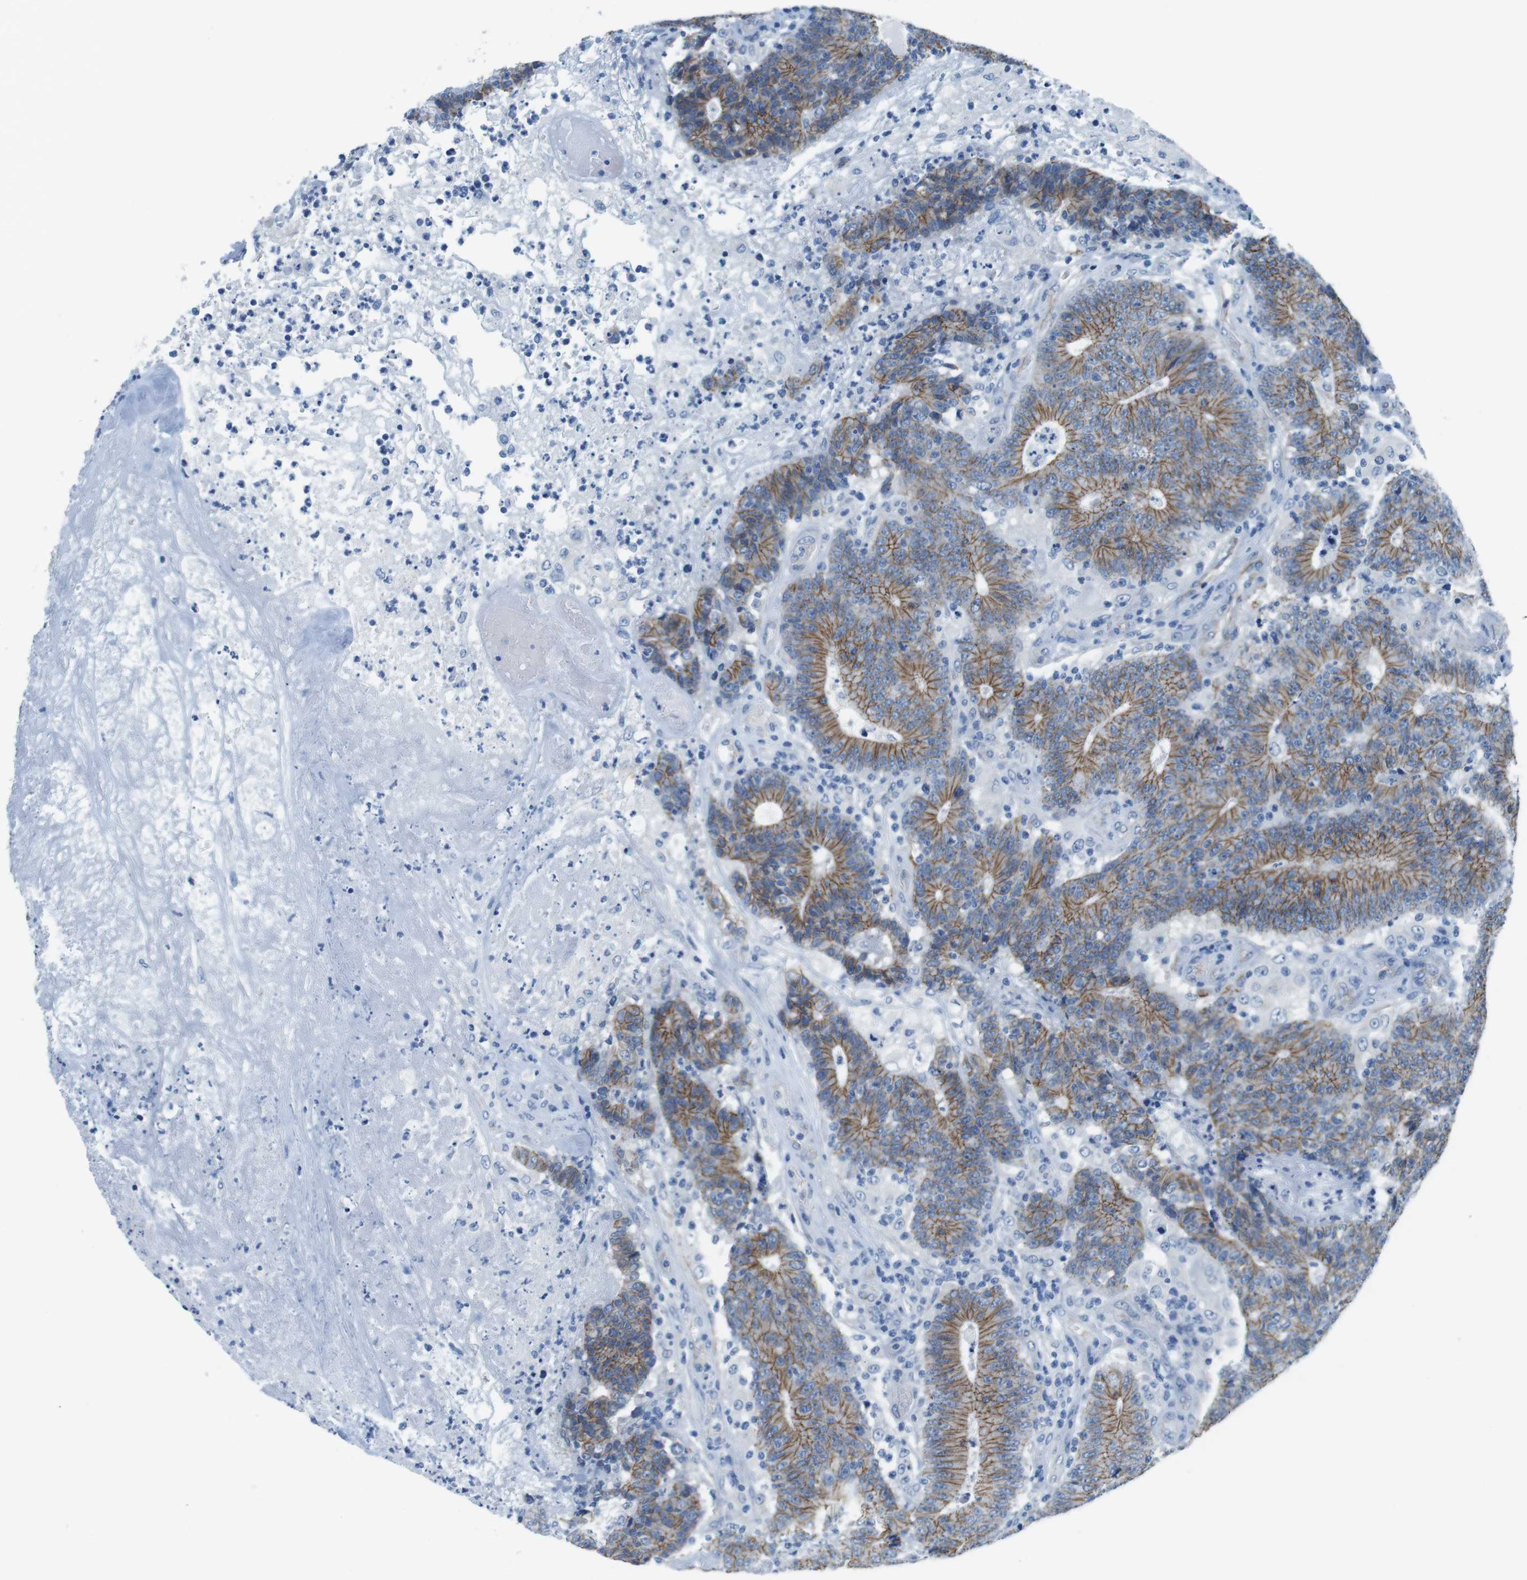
{"staining": {"intensity": "moderate", "quantity": ">75%", "location": "cytoplasmic/membranous"}, "tissue": "colorectal cancer", "cell_type": "Tumor cells", "image_type": "cancer", "snomed": [{"axis": "morphology", "description": "Normal tissue, NOS"}, {"axis": "morphology", "description": "Adenocarcinoma, NOS"}, {"axis": "topography", "description": "Colon"}], "caption": "The histopathology image displays staining of colorectal cancer (adenocarcinoma), revealing moderate cytoplasmic/membranous protein expression (brown color) within tumor cells.", "gene": "SLC6A6", "patient": {"sex": "female", "age": 75}}